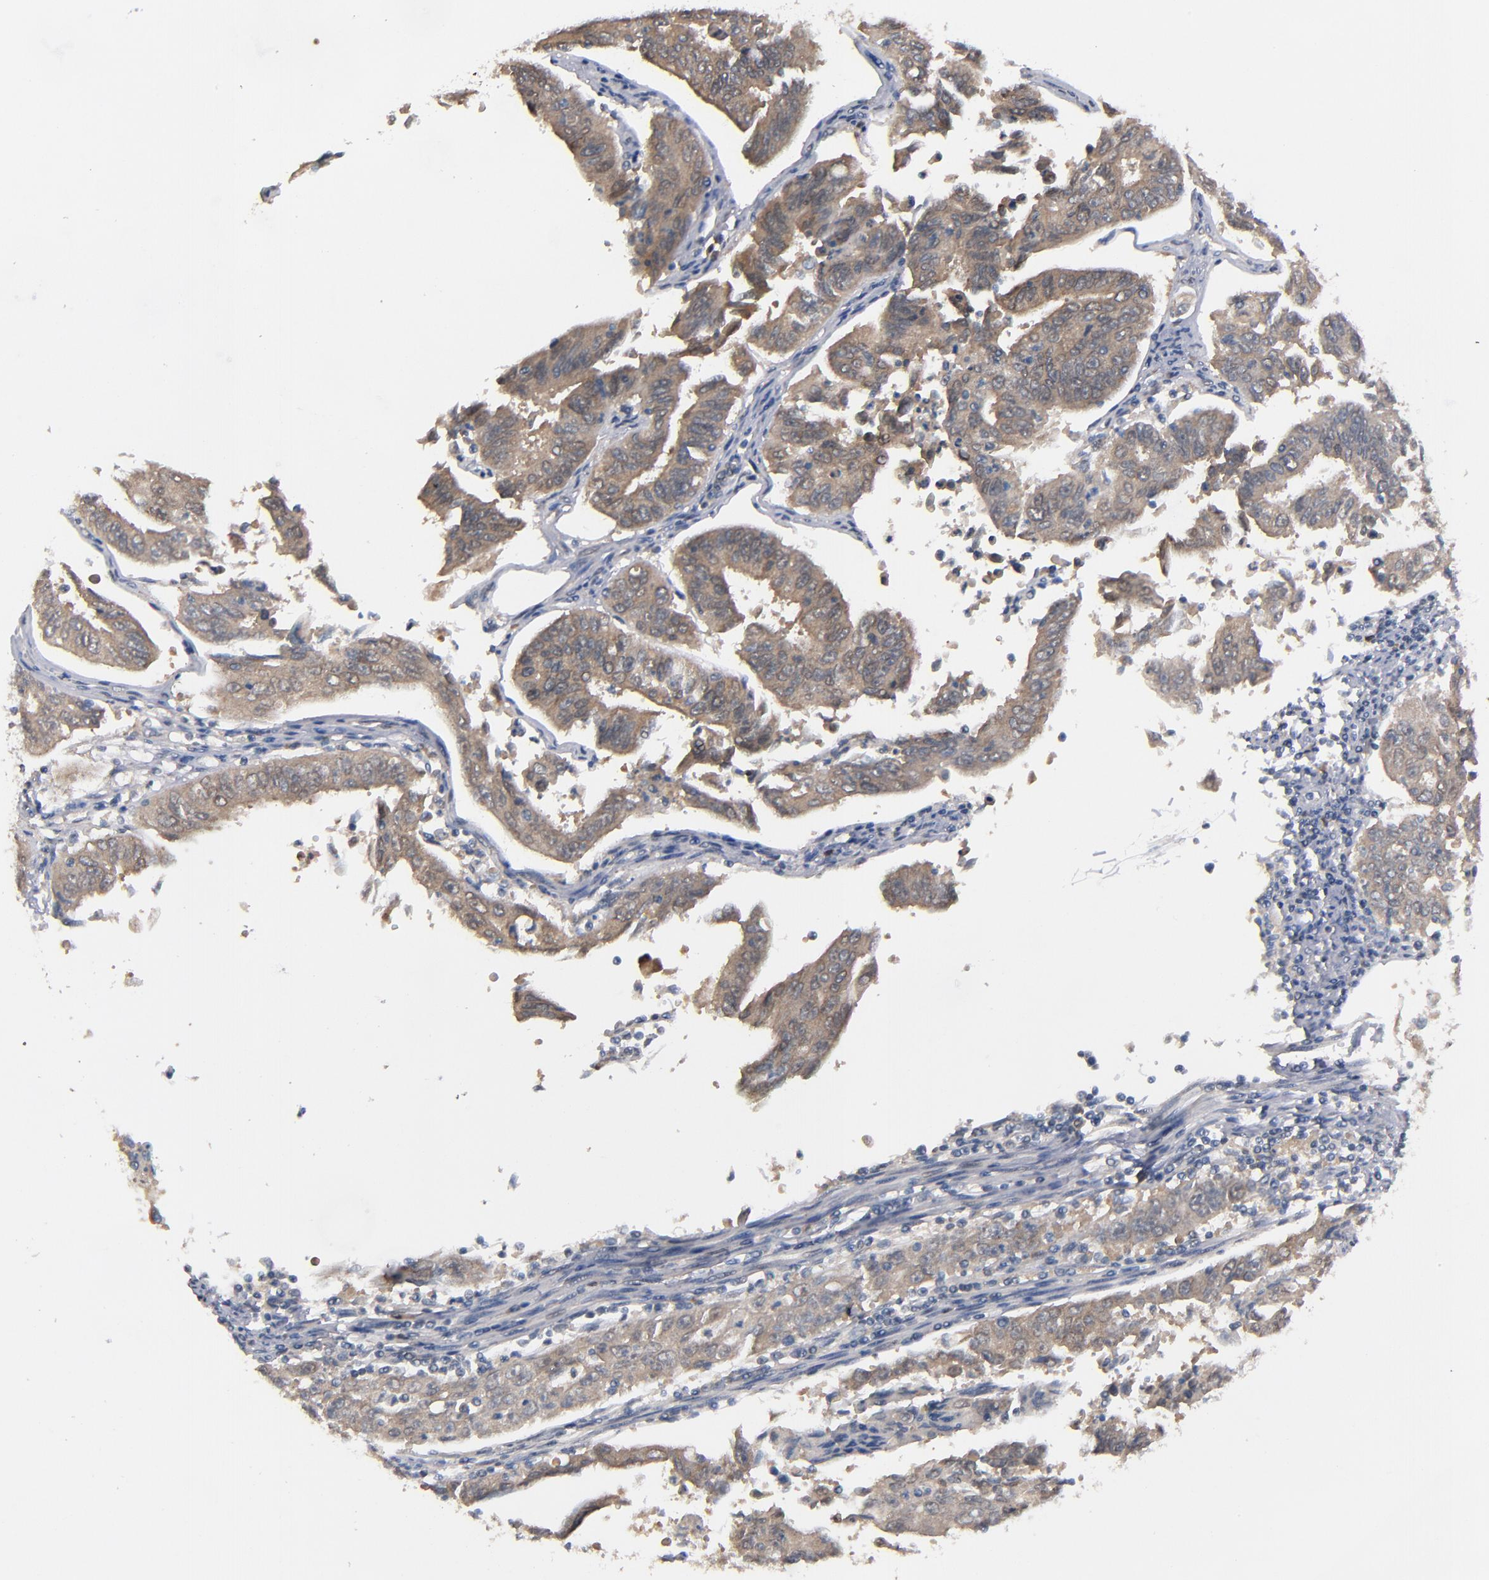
{"staining": {"intensity": "moderate", "quantity": ">75%", "location": "cytoplasmic/membranous"}, "tissue": "endometrial cancer", "cell_type": "Tumor cells", "image_type": "cancer", "snomed": [{"axis": "morphology", "description": "Adenocarcinoma, NOS"}, {"axis": "topography", "description": "Endometrium"}], "caption": "Adenocarcinoma (endometrial) tissue reveals moderate cytoplasmic/membranous positivity in about >75% of tumor cells", "gene": "ALG13", "patient": {"sex": "female", "age": 42}}